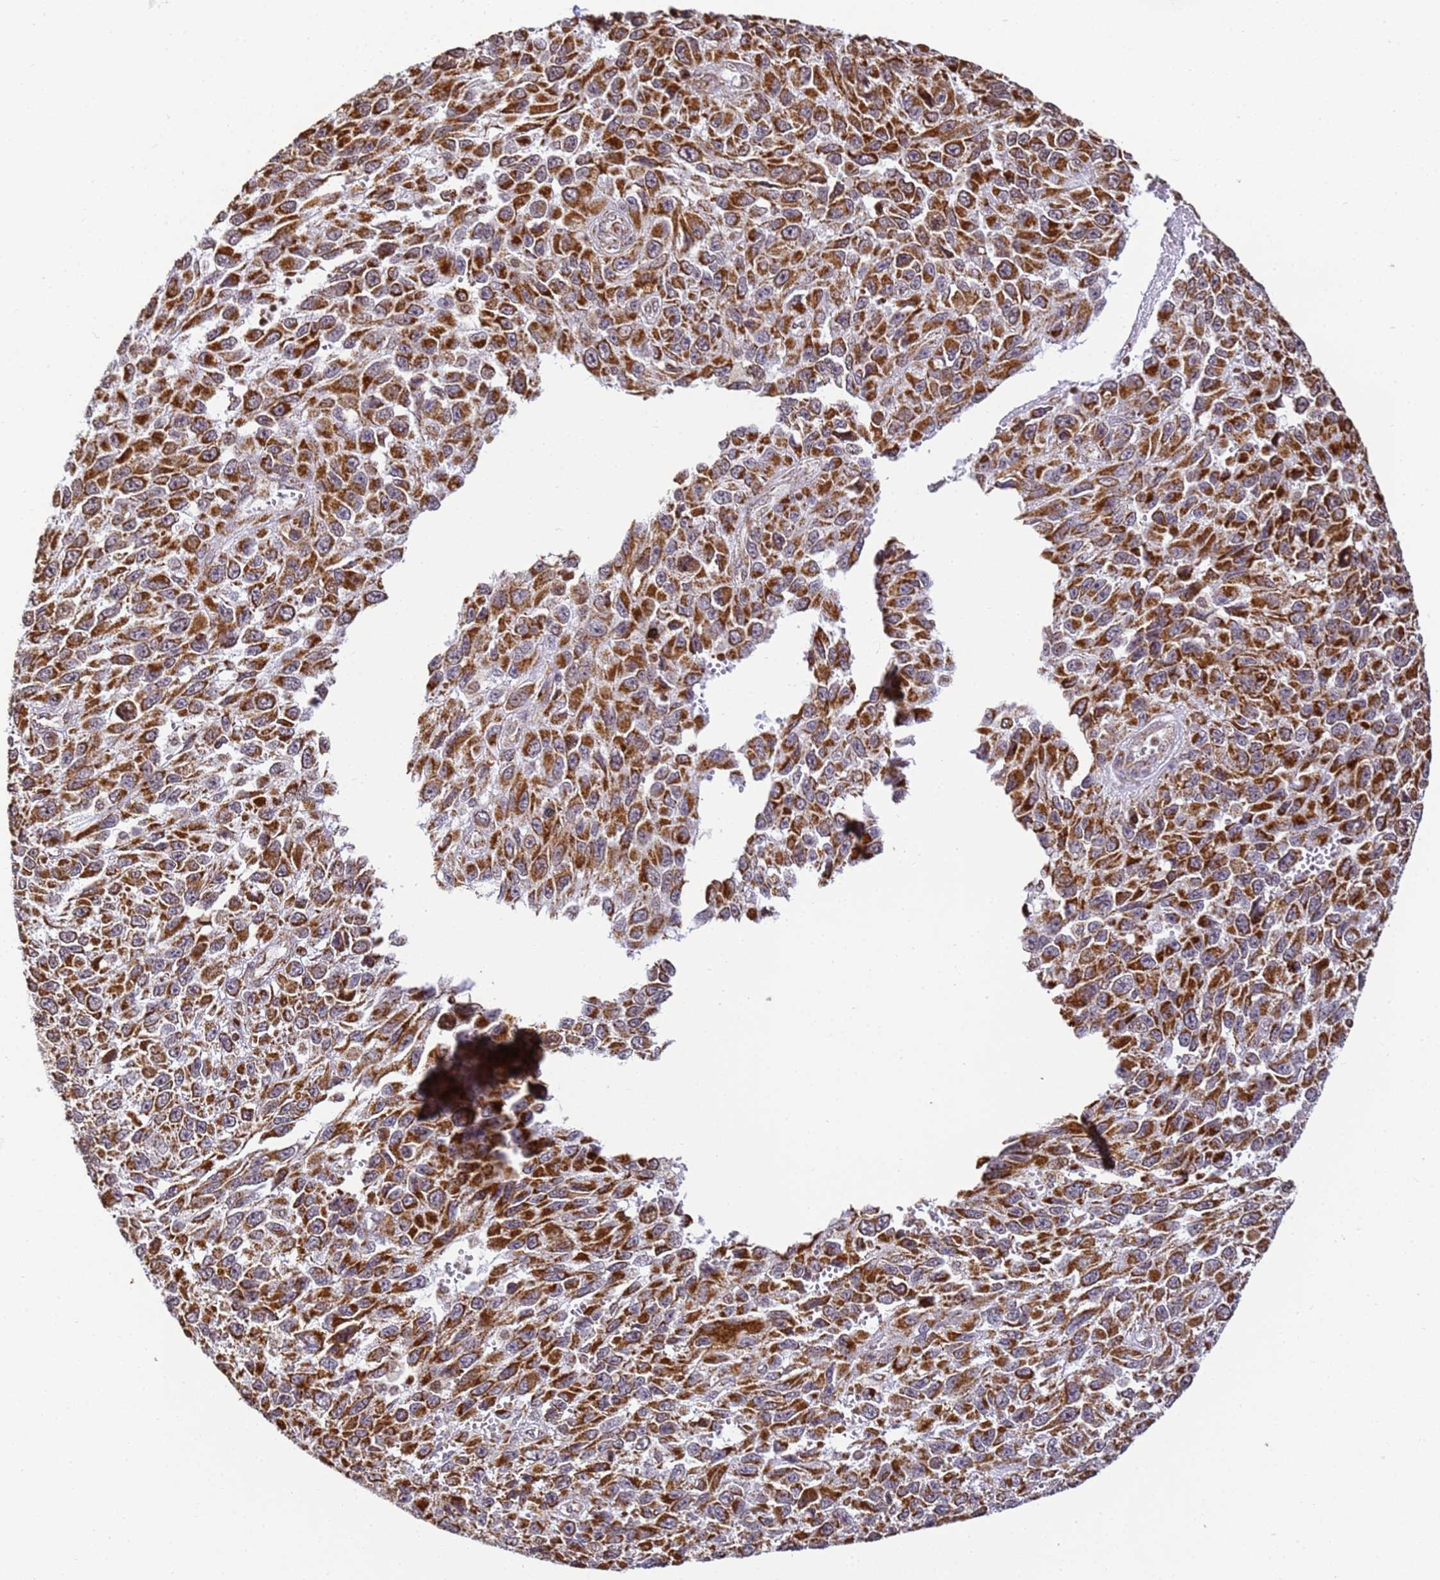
{"staining": {"intensity": "strong", "quantity": ">75%", "location": "cytoplasmic/membranous"}, "tissue": "melanoma", "cell_type": "Tumor cells", "image_type": "cancer", "snomed": [{"axis": "morphology", "description": "Normal tissue, NOS"}, {"axis": "morphology", "description": "Malignant melanoma, NOS"}, {"axis": "topography", "description": "Skin"}], "caption": "Strong cytoplasmic/membranous protein staining is appreciated in about >75% of tumor cells in melanoma.", "gene": "HSPE1", "patient": {"sex": "female", "age": 96}}